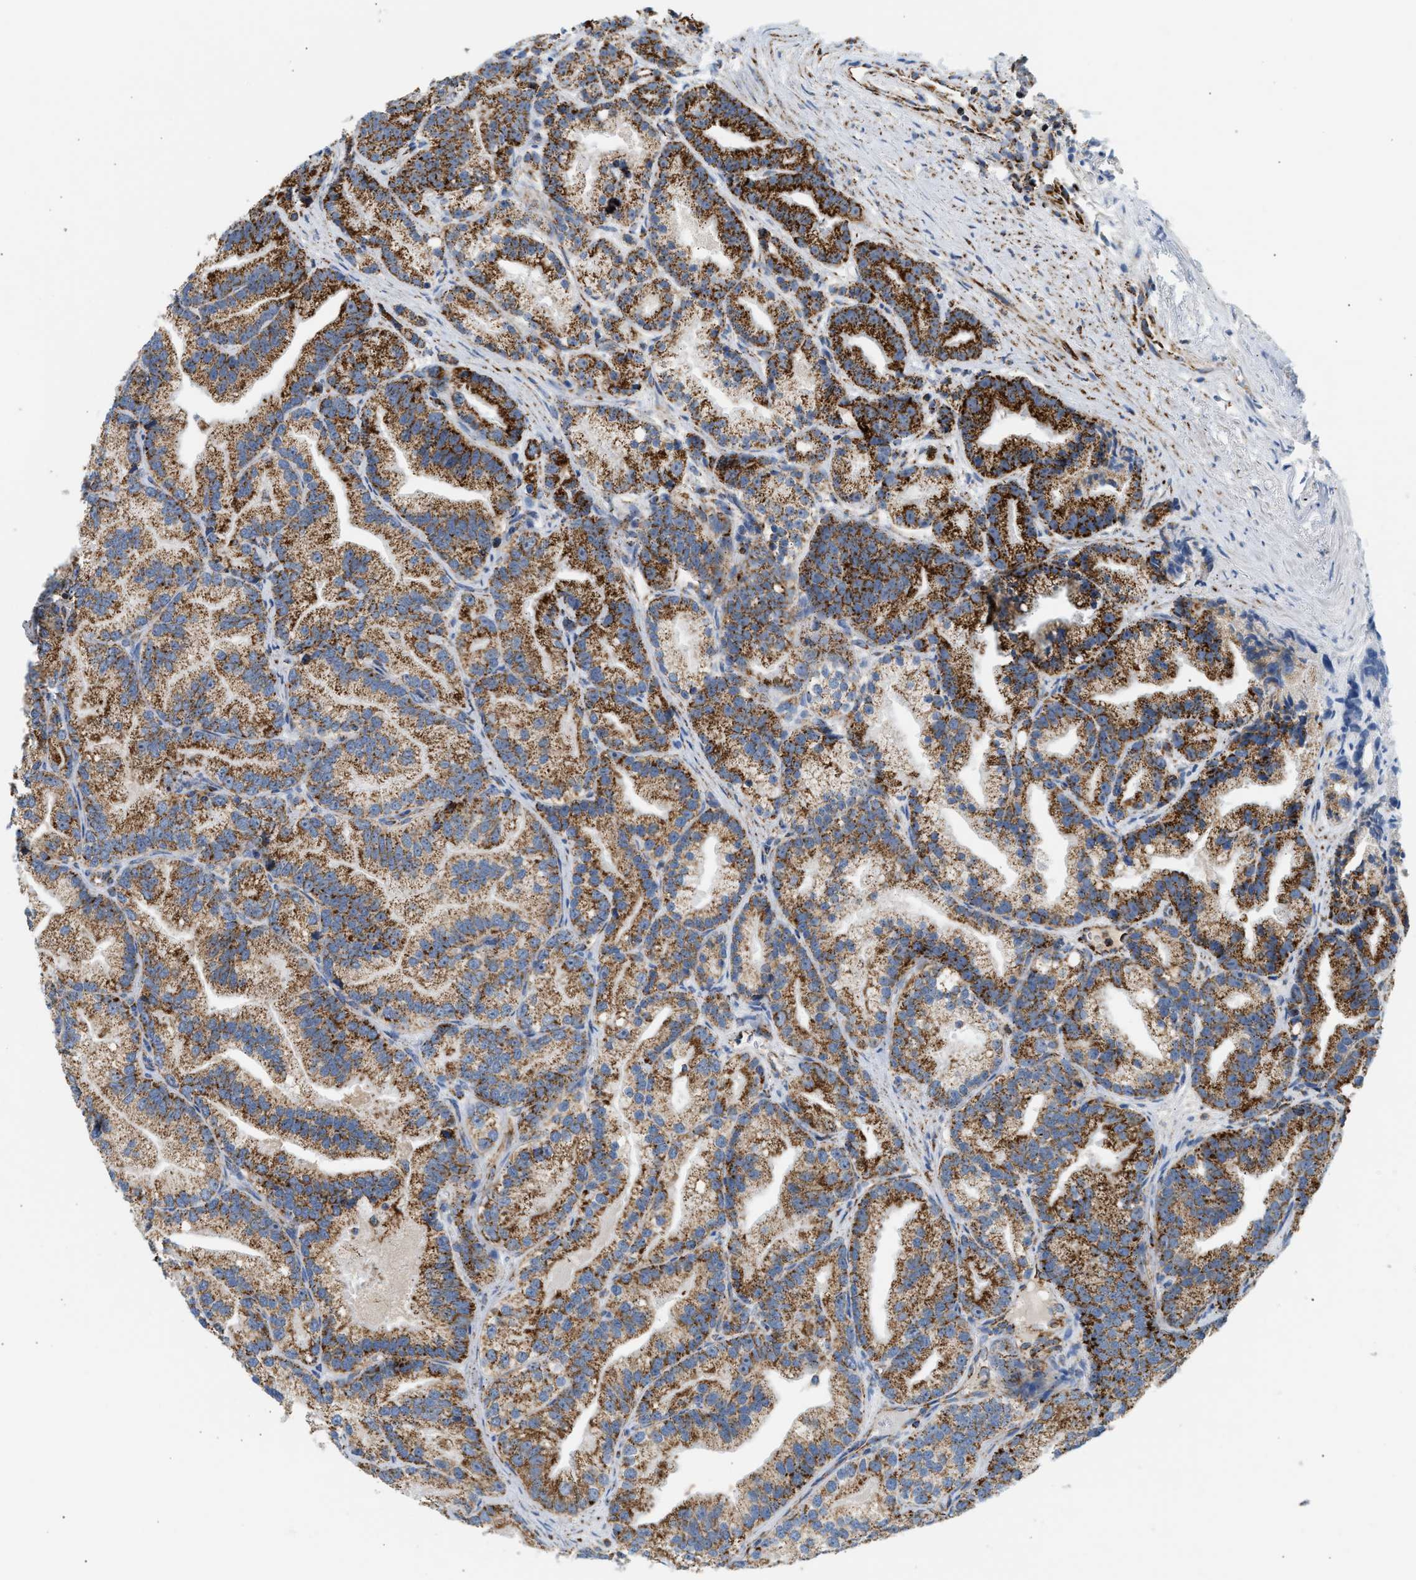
{"staining": {"intensity": "strong", "quantity": ">75%", "location": "cytoplasmic/membranous"}, "tissue": "prostate cancer", "cell_type": "Tumor cells", "image_type": "cancer", "snomed": [{"axis": "morphology", "description": "Adenocarcinoma, Low grade"}, {"axis": "topography", "description": "Prostate"}], "caption": "Immunohistochemical staining of human low-grade adenocarcinoma (prostate) reveals high levels of strong cytoplasmic/membranous protein positivity in approximately >75% of tumor cells. The staining is performed using DAB brown chromogen to label protein expression. The nuclei are counter-stained blue using hematoxylin.", "gene": "OGDH", "patient": {"sex": "male", "age": 89}}